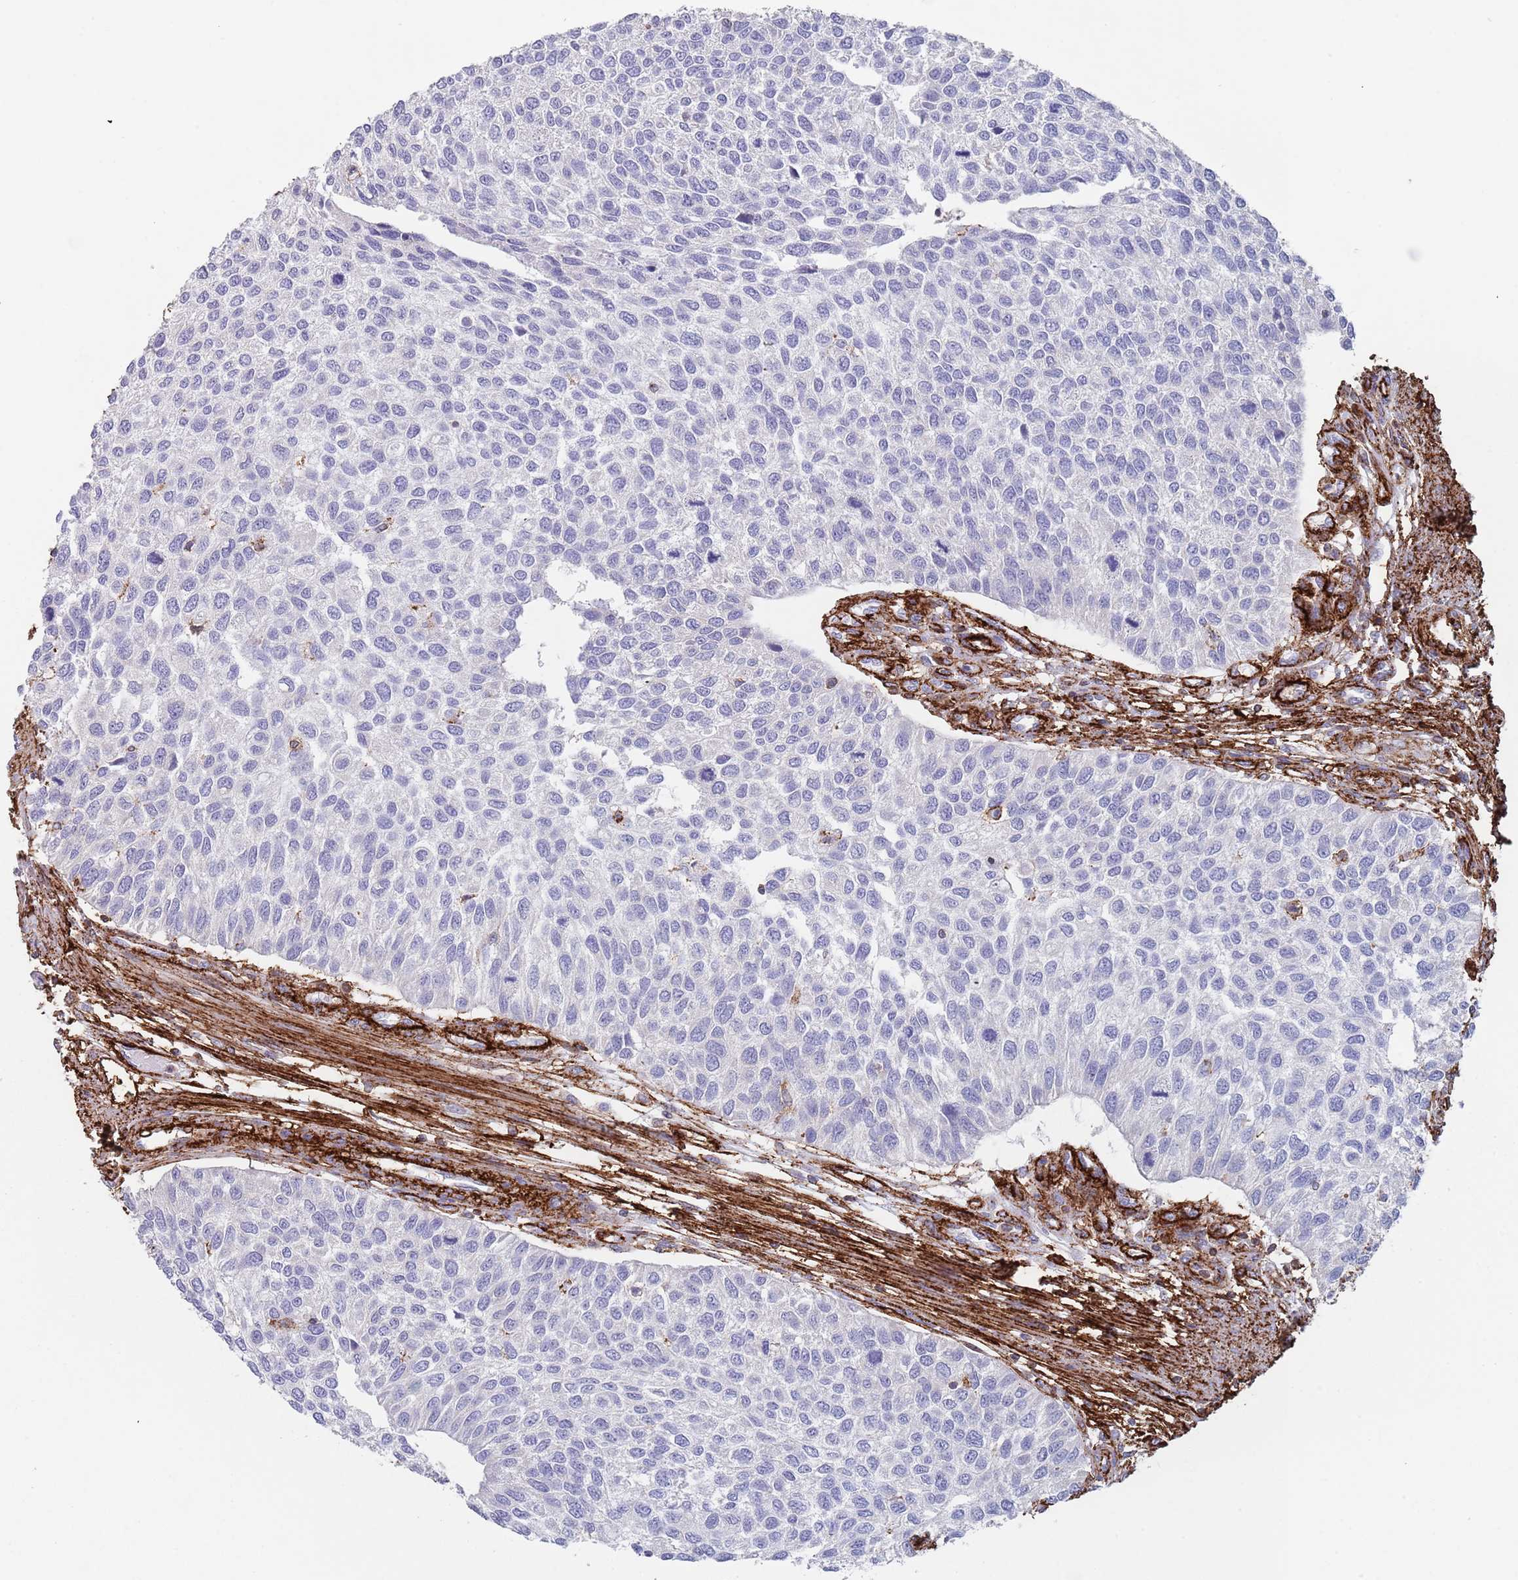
{"staining": {"intensity": "negative", "quantity": "none", "location": "none"}, "tissue": "urothelial cancer", "cell_type": "Tumor cells", "image_type": "cancer", "snomed": [{"axis": "morphology", "description": "Urothelial carcinoma, NOS"}, {"axis": "topography", "description": "Urinary bladder"}], "caption": "Human urothelial cancer stained for a protein using immunohistochemistry shows no positivity in tumor cells.", "gene": "RNF144A", "patient": {"sex": "male", "age": 55}}